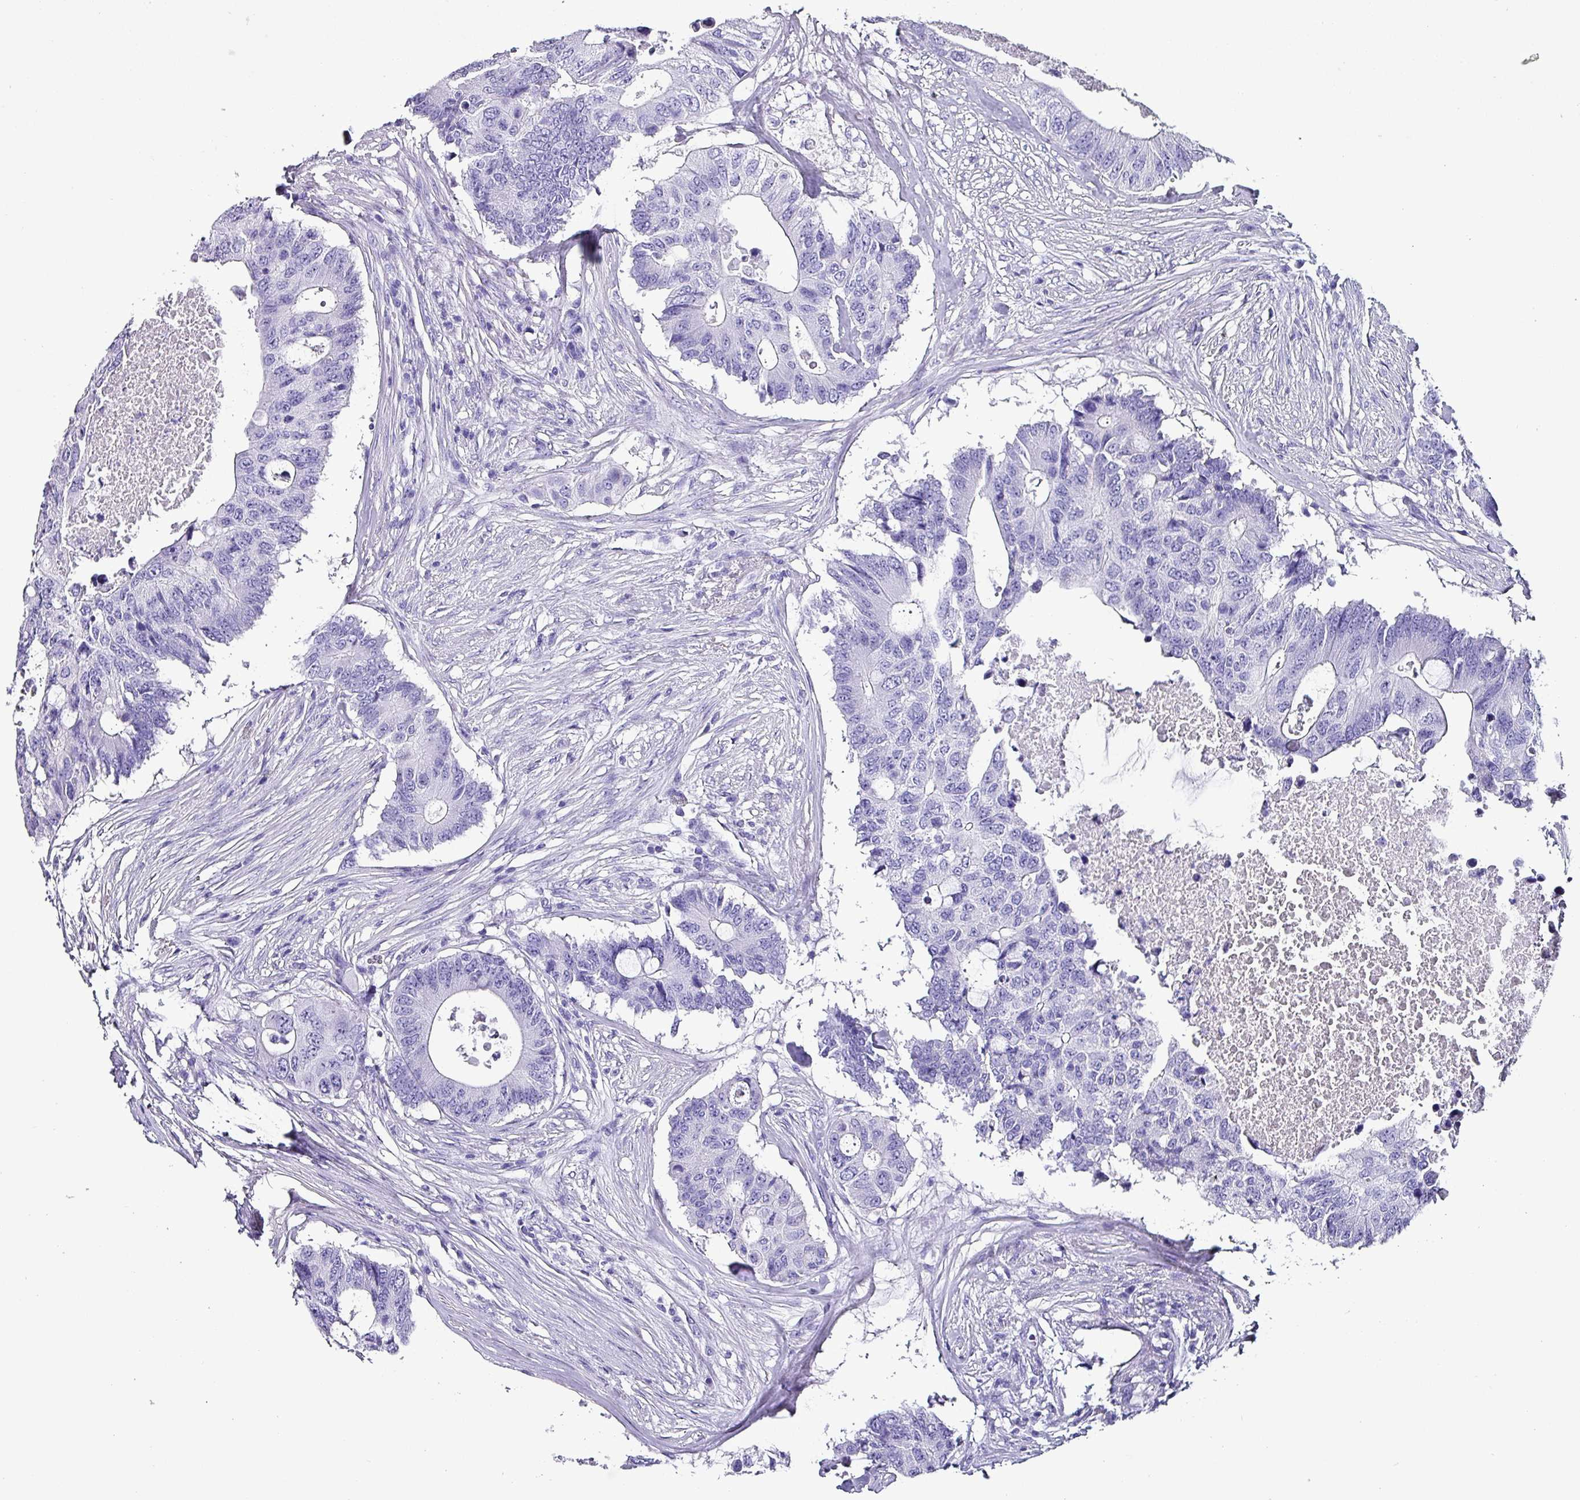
{"staining": {"intensity": "negative", "quantity": "none", "location": "none"}, "tissue": "colorectal cancer", "cell_type": "Tumor cells", "image_type": "cancer", "snomed": [{"axis": "morphology", "description": "Adenocarcinoma, NOS"}, {"axis": "topography", "description": "Colon"}], "caption": "IHC of human colorectal cancer (adenocarcinoma) shows no positivity in tumor cells.", "gene": "KRT6C", "patient": {"sex": "male", "age": 71}}